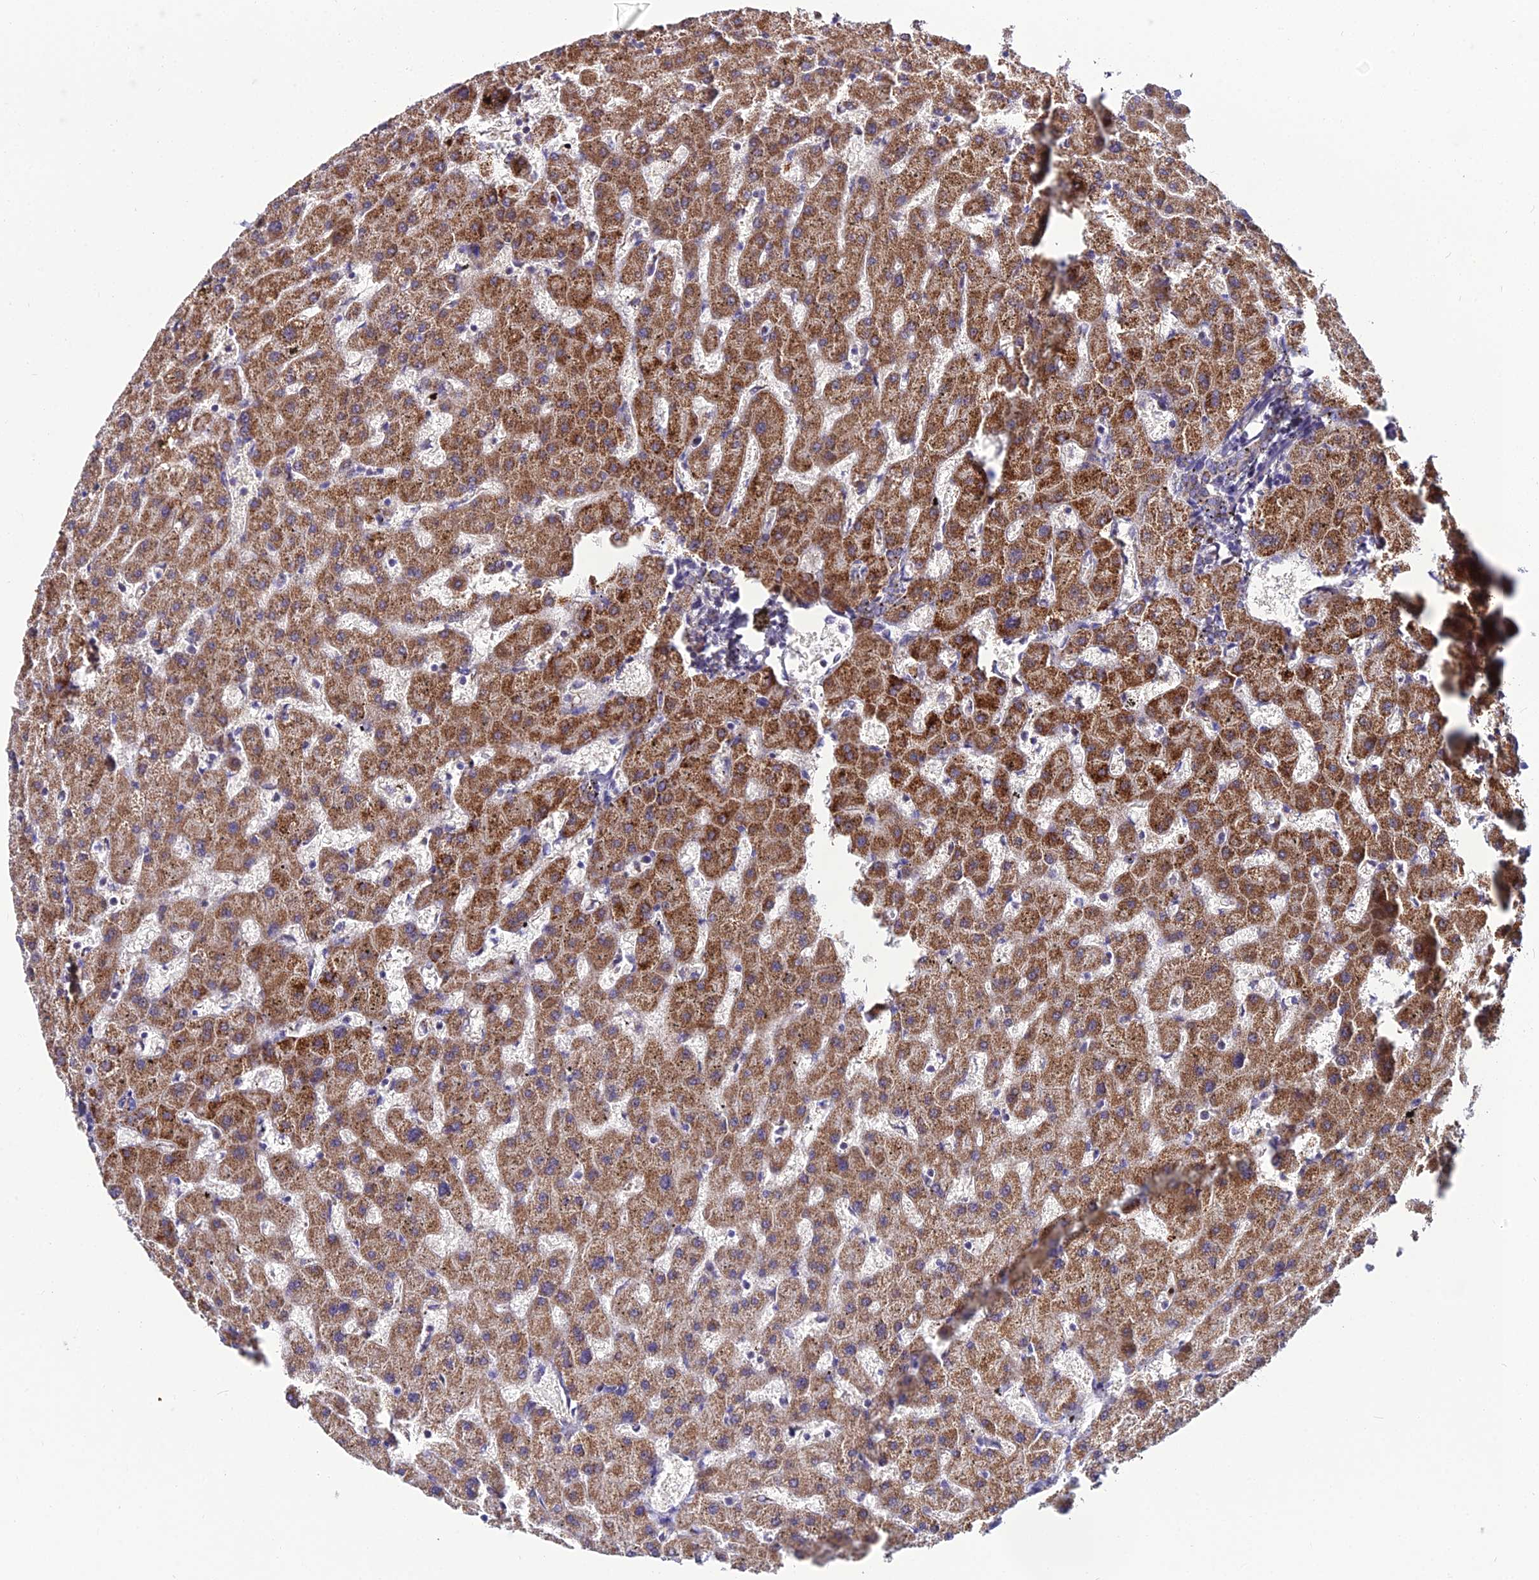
{"staining": {"intensity": "moderate", "quantity": "<25%", "location": "cytoplasmic/membranous"}, "tissue": "liver", "cell_type": "Cholangiocytes", "image_type": "normal", "snomed": [{"axis": "morphology", "description": "Normal tissue, NOS"}, {"axis": "topography", "description": "Liver"}], "caption": "Protein staining exhibits moderate cytoplasmic/membranous positivity in about <25% of cholangiocytes in benign liver.", "gene": "PSMD2", "patient": {"sex": "female", "age": 63}}